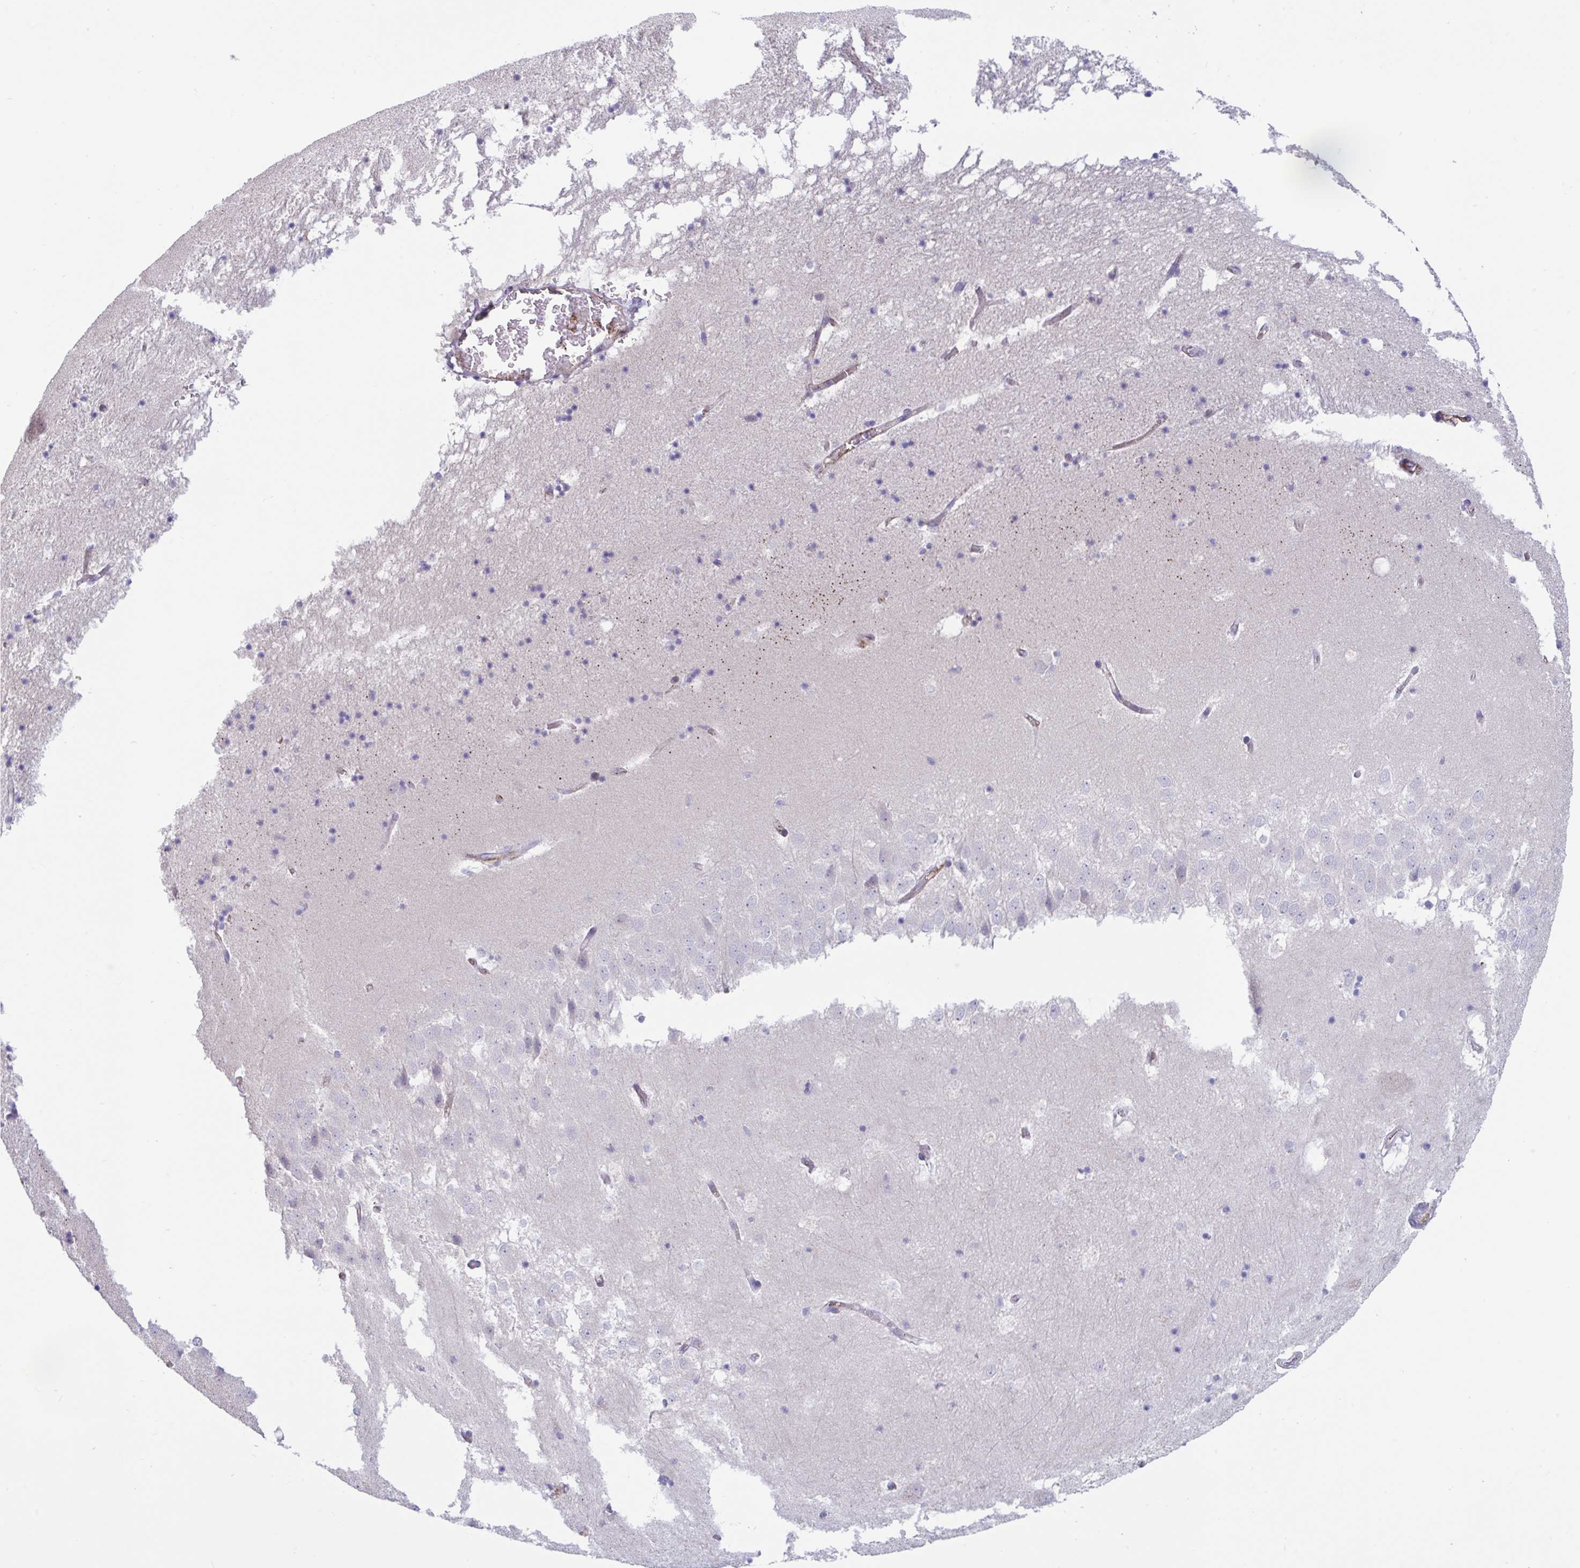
{"staining": {"intensity": "negative", "quantity": "none", "location": "none"}, "tissue": "hippocampus", "cell_type": "Glial cells", "image_type": "normal", "snomed": [{"axis": "morphology", "description": "Normal tissue, NOS"}, {"axis": "topography", "description": "Hippocampus"}], "caption": "Benign hippocampus was stained to show a protein in brown. There is no significant expression in glial cells. Nuclei are stained in blue.", "gene": "IL37", "patient": {"sex": "male", "age": 58}}